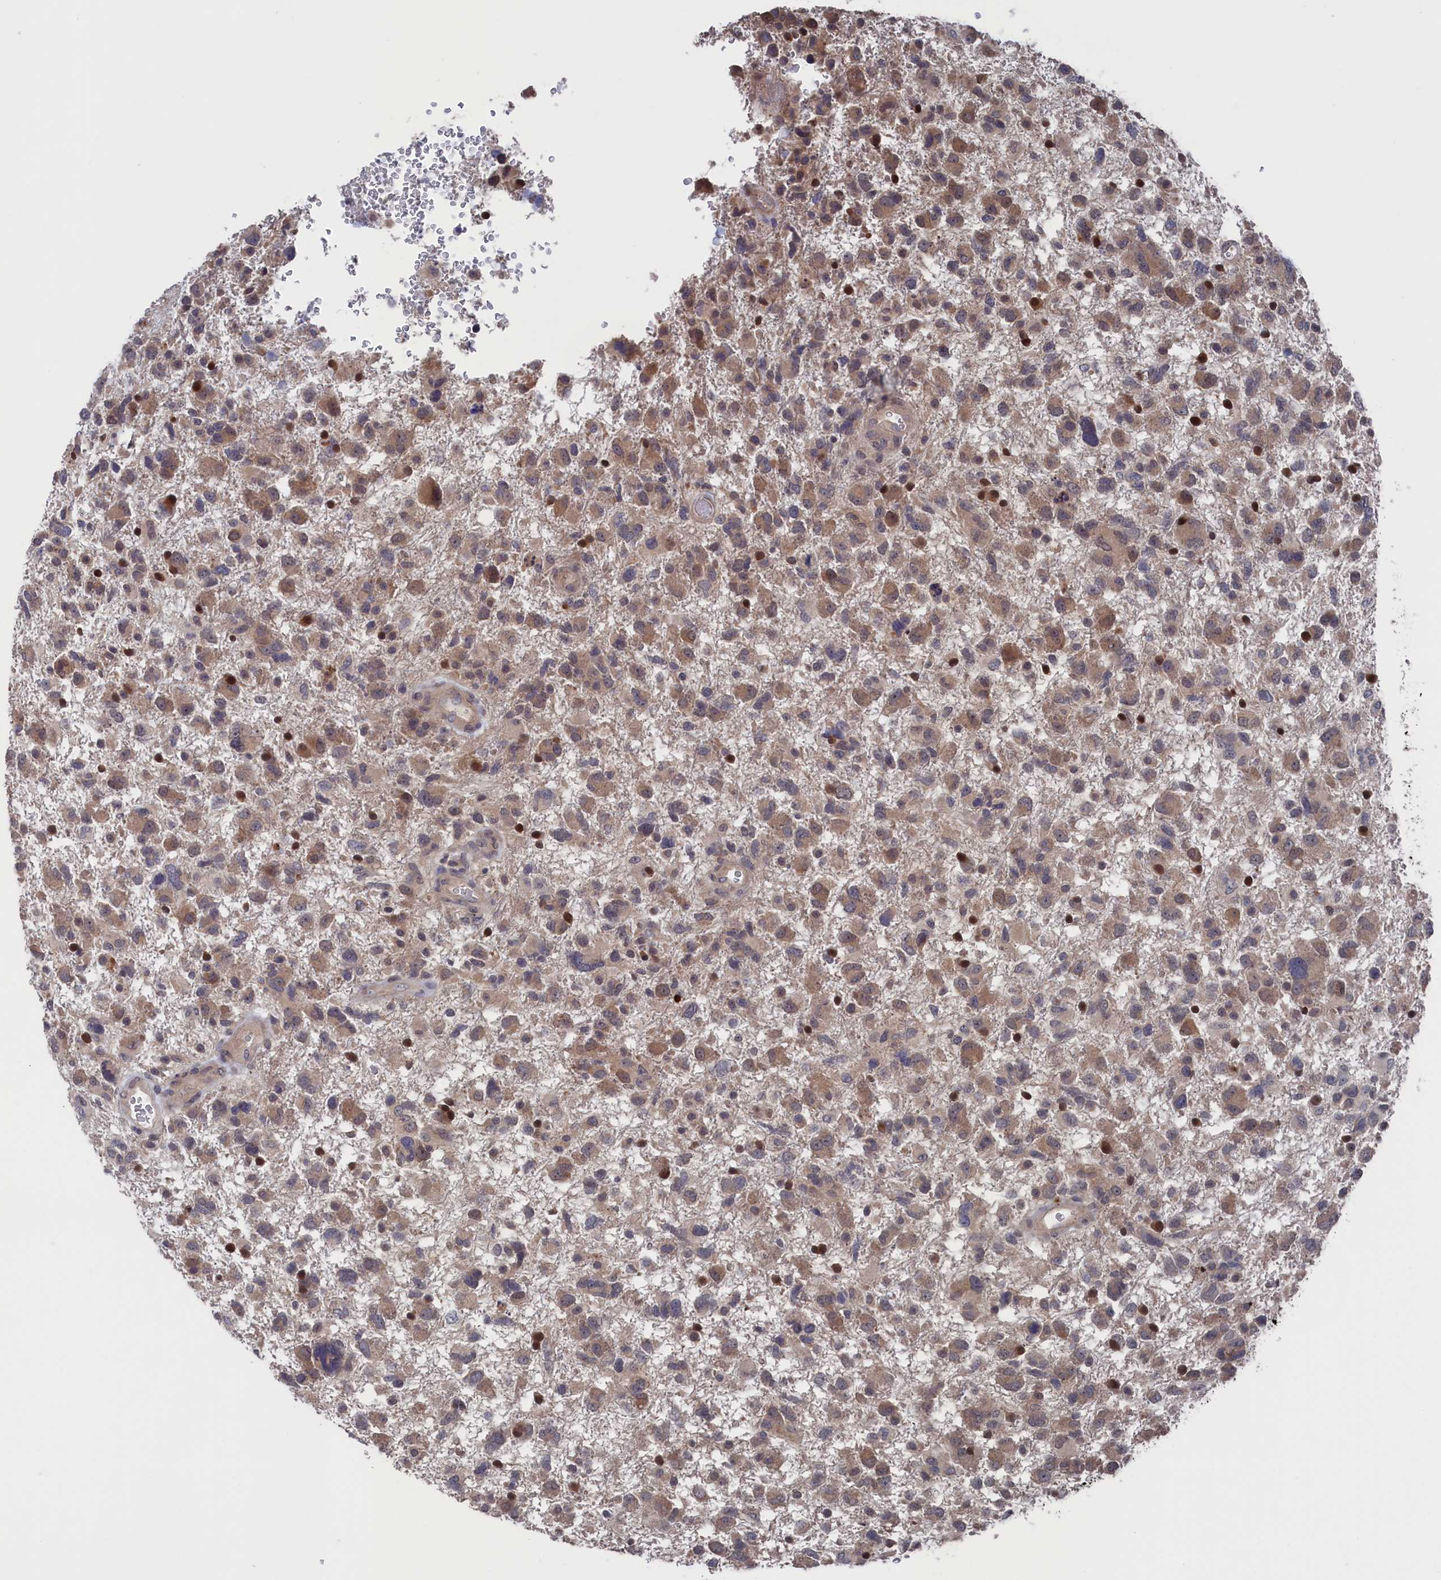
{"staining": {"intensity": "weak", "quantity": "25%-75%", "location": "cytoplasmic/membranous"}, "tissue": "glioma", "cell_type": "Tumor cells", "image_type": "cancer", "snomed": [{"axis": "morphology", "description": "Glioma, malignant, High grade"}, {"axis": "topography", "description": "Brain"}], "caption": "Glioma was stained to show a protein in brown. There is low levels of weak cytoplasmic/membranous expression in about 25%-75% of tumor cells.", "gene": "NUTF2", "patient": {"sex": "male", "age": 61}}